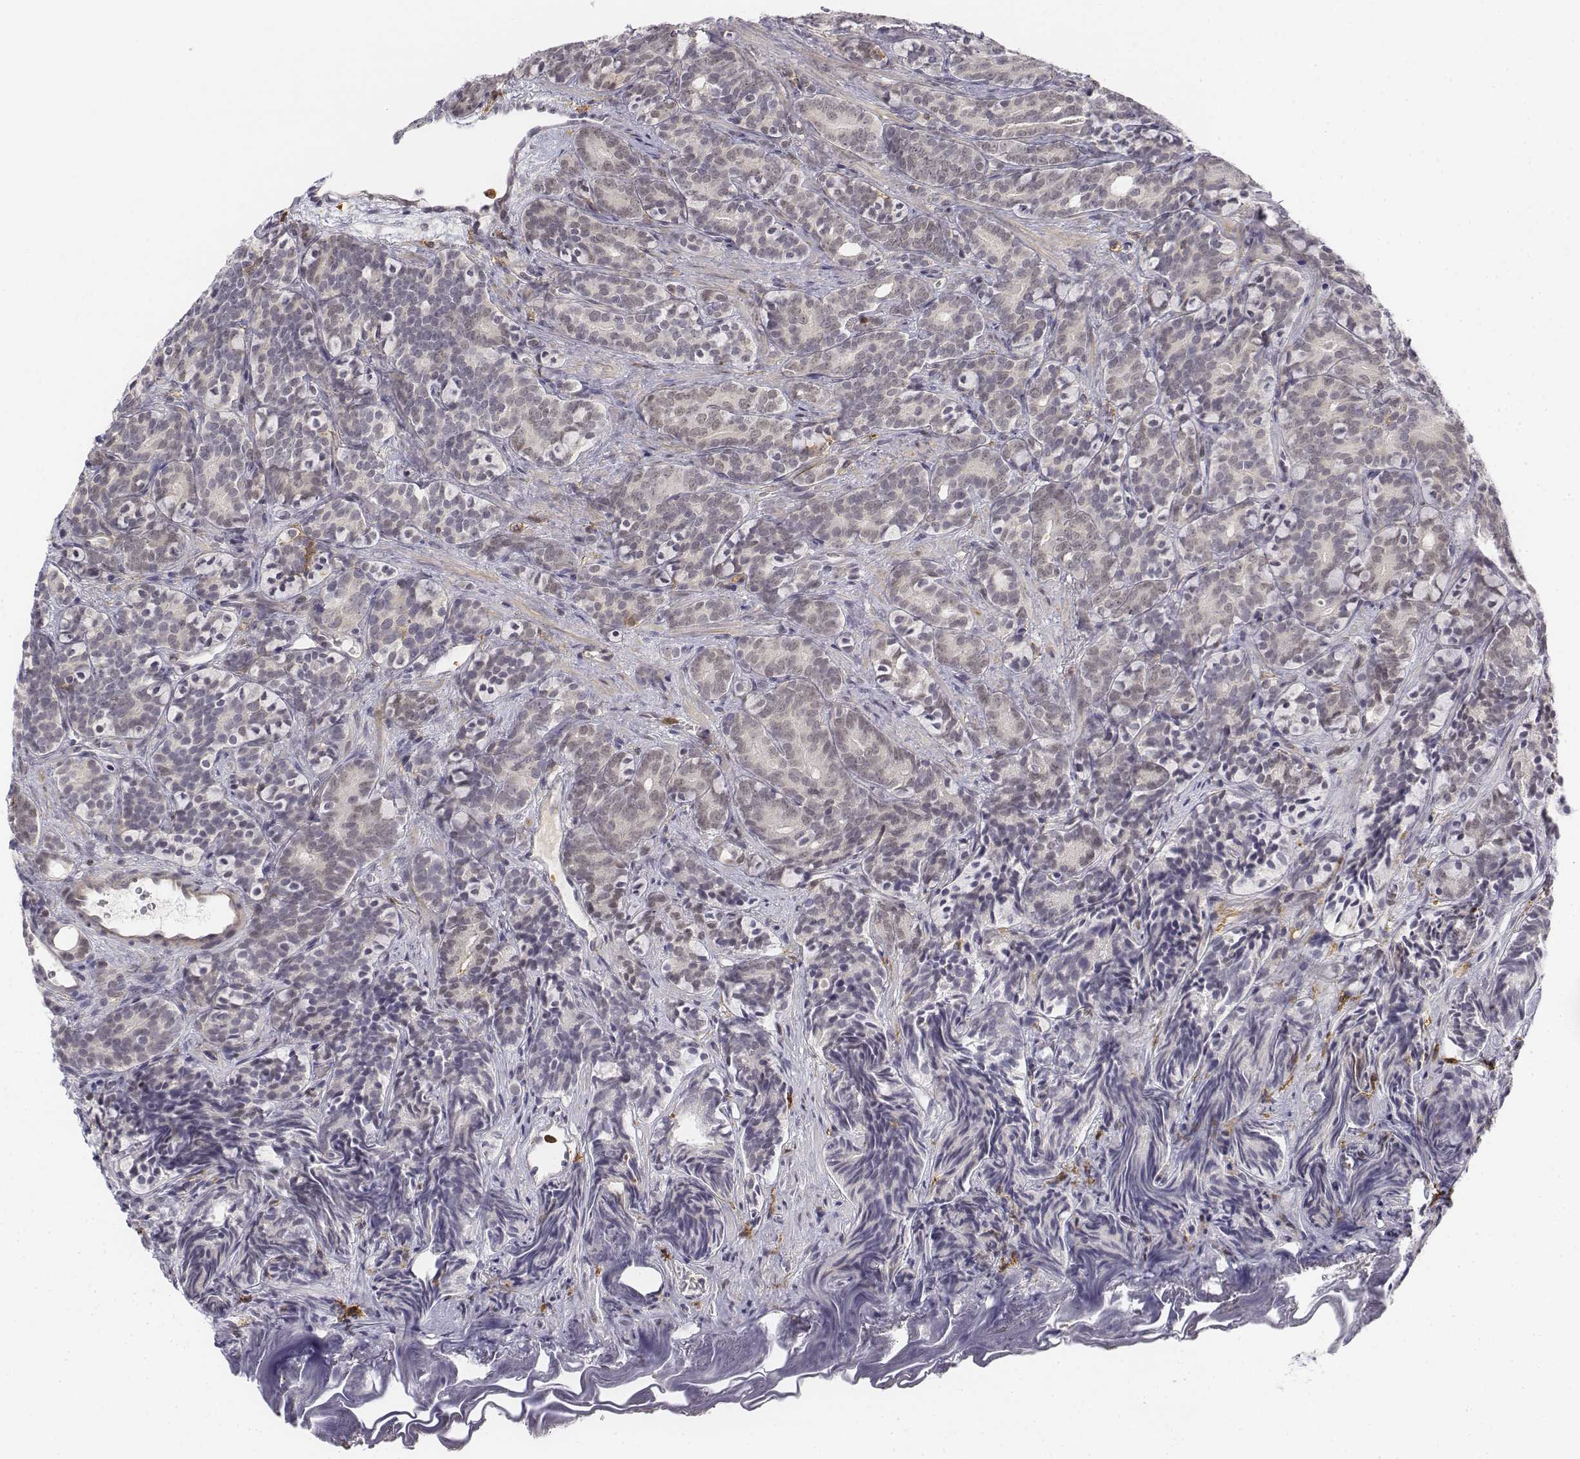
{"staining": {"intensity": "negative", "quantity": "none", "location": "none"}, "tissue": "prostate cancer", "cell_type": "Tumor cells", "image_type": "cancer", "snomed": [{"axis": "morphology", "description": "Adenocarcinoma, High grade"}, {"axis": "topography", "description": "Prostate"}], "caption": "Protein analysis of high-grade adenocarcinoma (prostate) demonstrates no significant positivity in tumor cells. (IHC, brightfield microscopy, high magnification).", "gene": "CD14", "patient": {"sex": "male", "age": 84}}